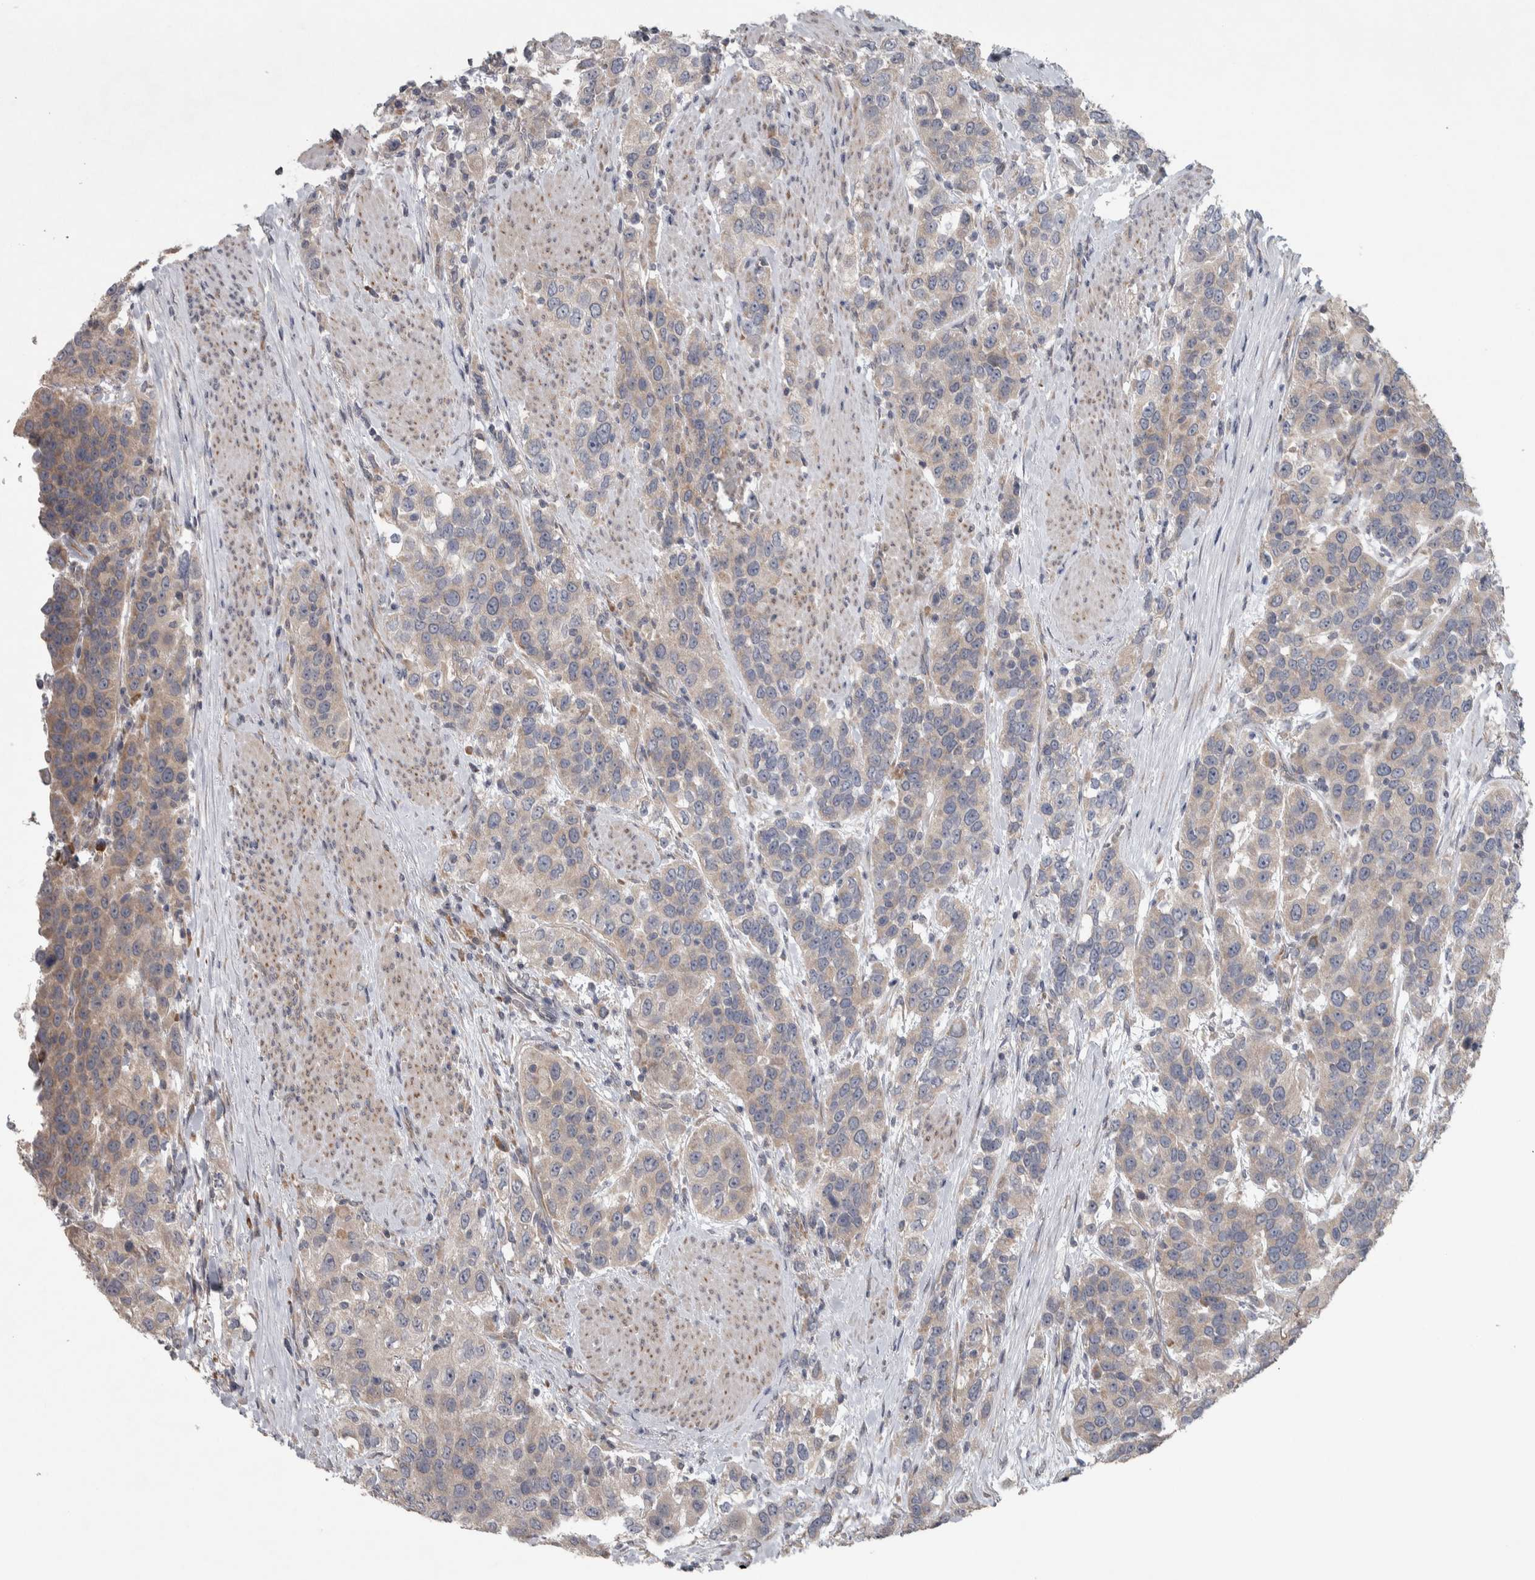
{"staining": {"intensity": "weak", "quantity": "25%-75%", "location": "cytoplasmic/membranous"}, "tissue": "urothelial cancer", "cell_type": "Tumor cells", "image_type": "cancer", "snomed": [{"axis": "morphology", "description": "Urothelial carcinoma, High grade"}, {"axis": "topography", "description": "Urinary bladder"}], "caption": "The immunohistochemical stain labels weak cytoplasmic/membranous staining in tumor cells of urothelial cancer tissue.", "gene": "SRP68", "patient": {"sex": "female", "age": 80}}